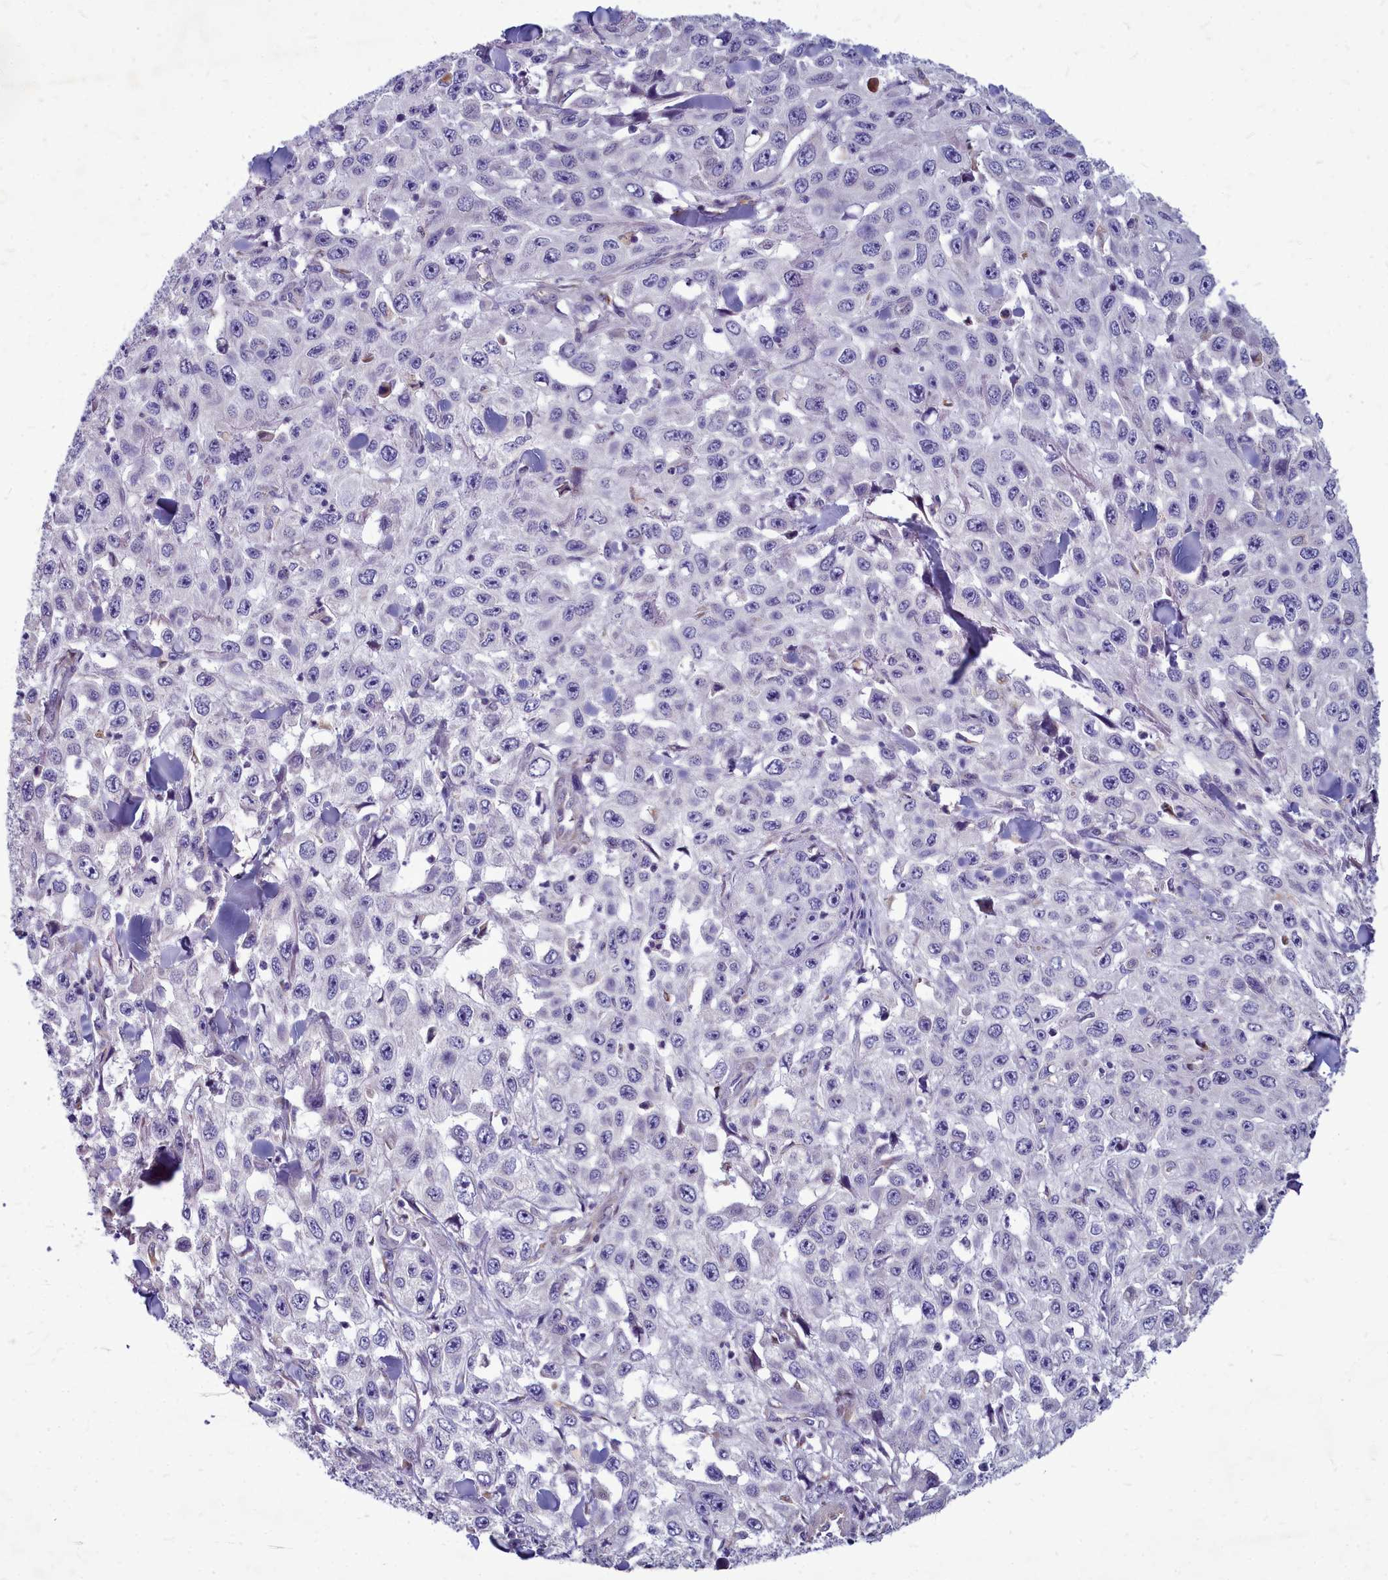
{"staining": {"intensity": "negative", "quantity": "none", "location": "none"}, "tissue": "skin cancer", "cell_type": "Tumor cells", "image_type": "cancer", "snomed": [{"axis": "morphology", "description": "Squamous cell carcinoma, NOS"}, {"axis": "topography", "description": "Skin"}], "caption": "A histopathology image of human skin squamous cell carcinoma is negative for staining in tumor cells.", "gene": "SMPD4", "patient": {"sex": "male", "age": 82}}